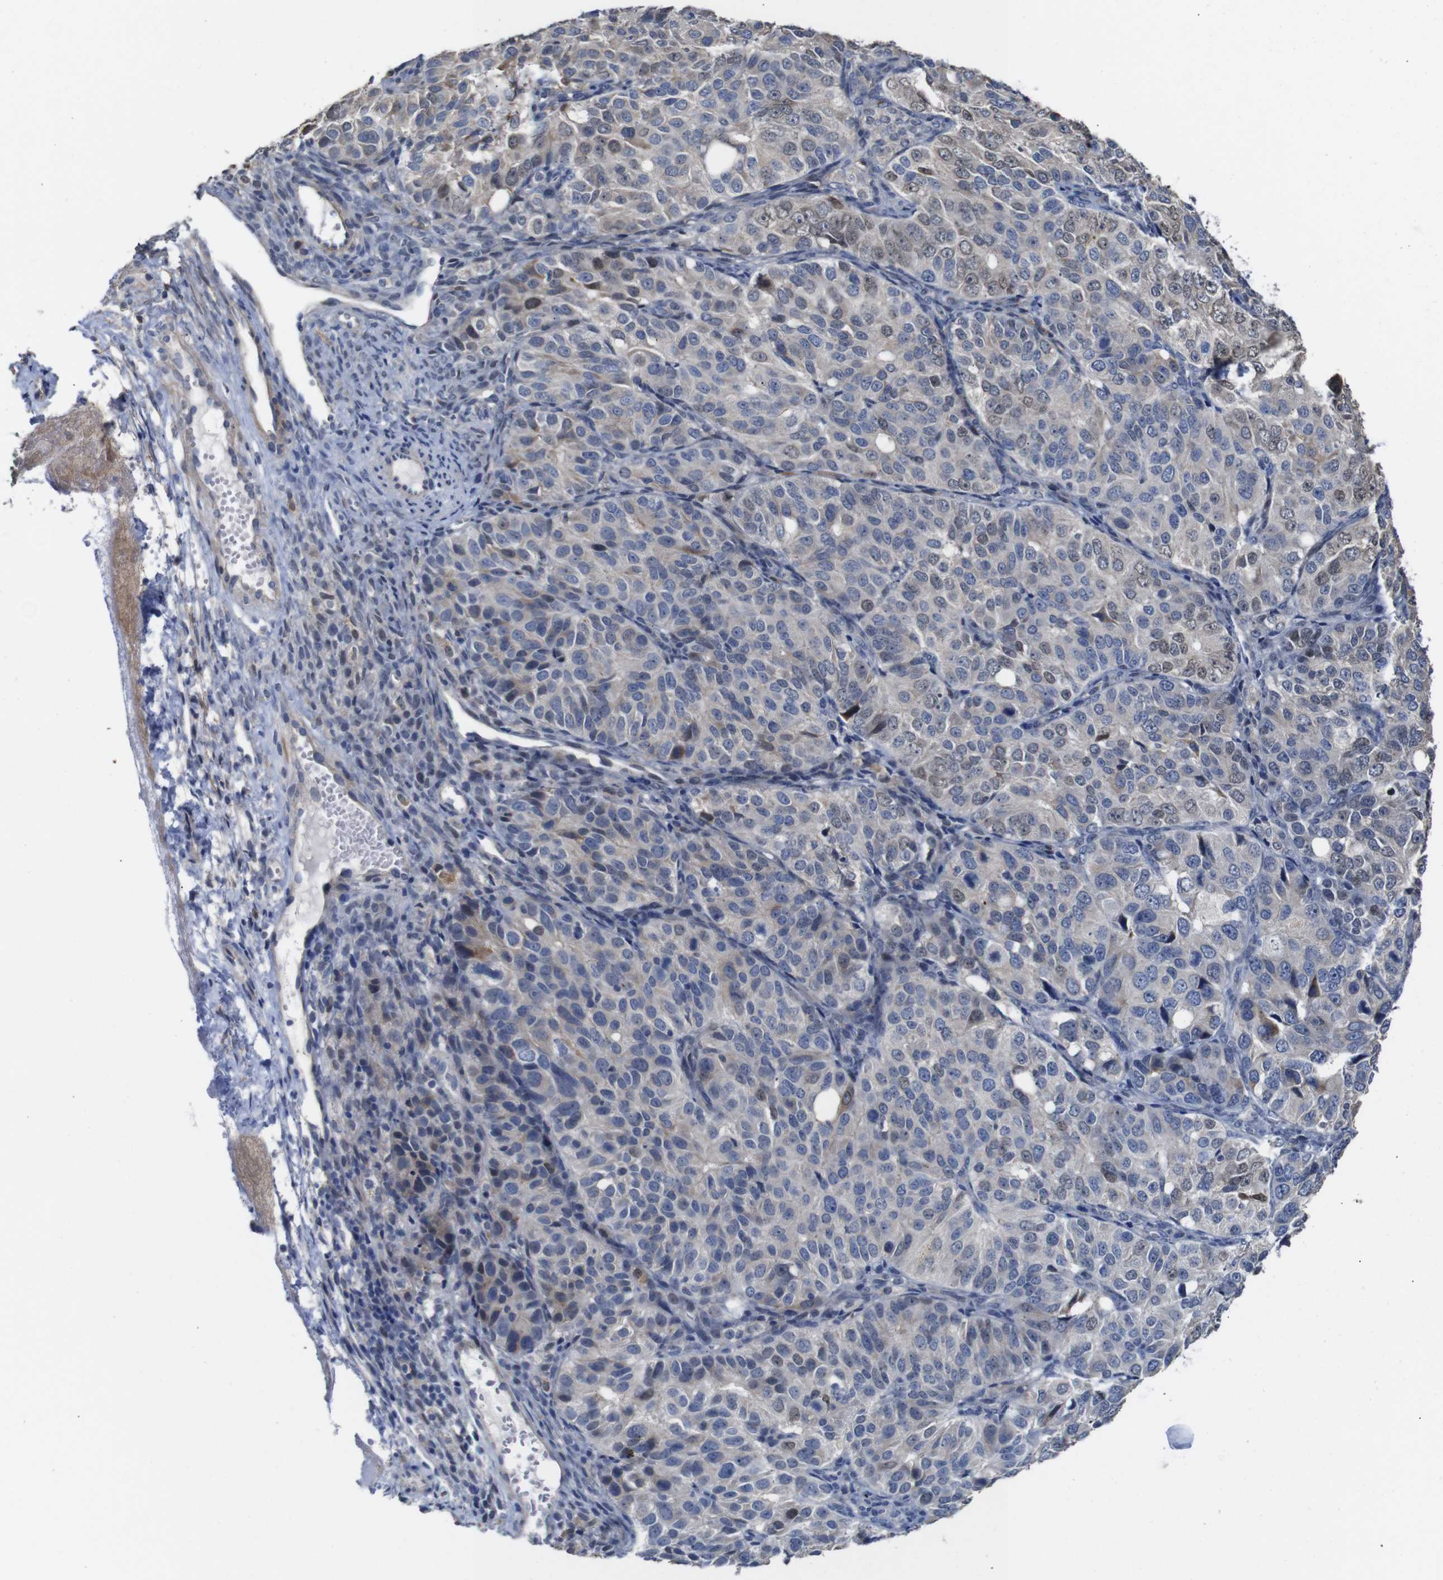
{"staining": {"intensity": "weak", "quantity": "25%-75%", "location": "cytoplasmic/membranous,nuclear"}, "tissue": "ovarian cancer", "cell_type": "Tumor cells", "image_type": "cancer", "snomed": [{"axis": "morphology", "description": "Carcinoma, endometroid"}, {"axis": "topography", "description": "Ovary"}], "caption": "Immunohistochemistry (IHC) staining of ovarian endometroid carcinoma, which displays low levels of weak cytoplasmic/membranous and nuclear expression in approximately 25%-75% of tumor cells indicating weak cytoplasmic/membranous and nuclear protein staining. The staining was performed using DAB (brown) for protein detection and nuclei were counterstained in hematoxylin (blue).", "gene": "TCEAL9", "patient": {"sex": "female", "age": 51}}